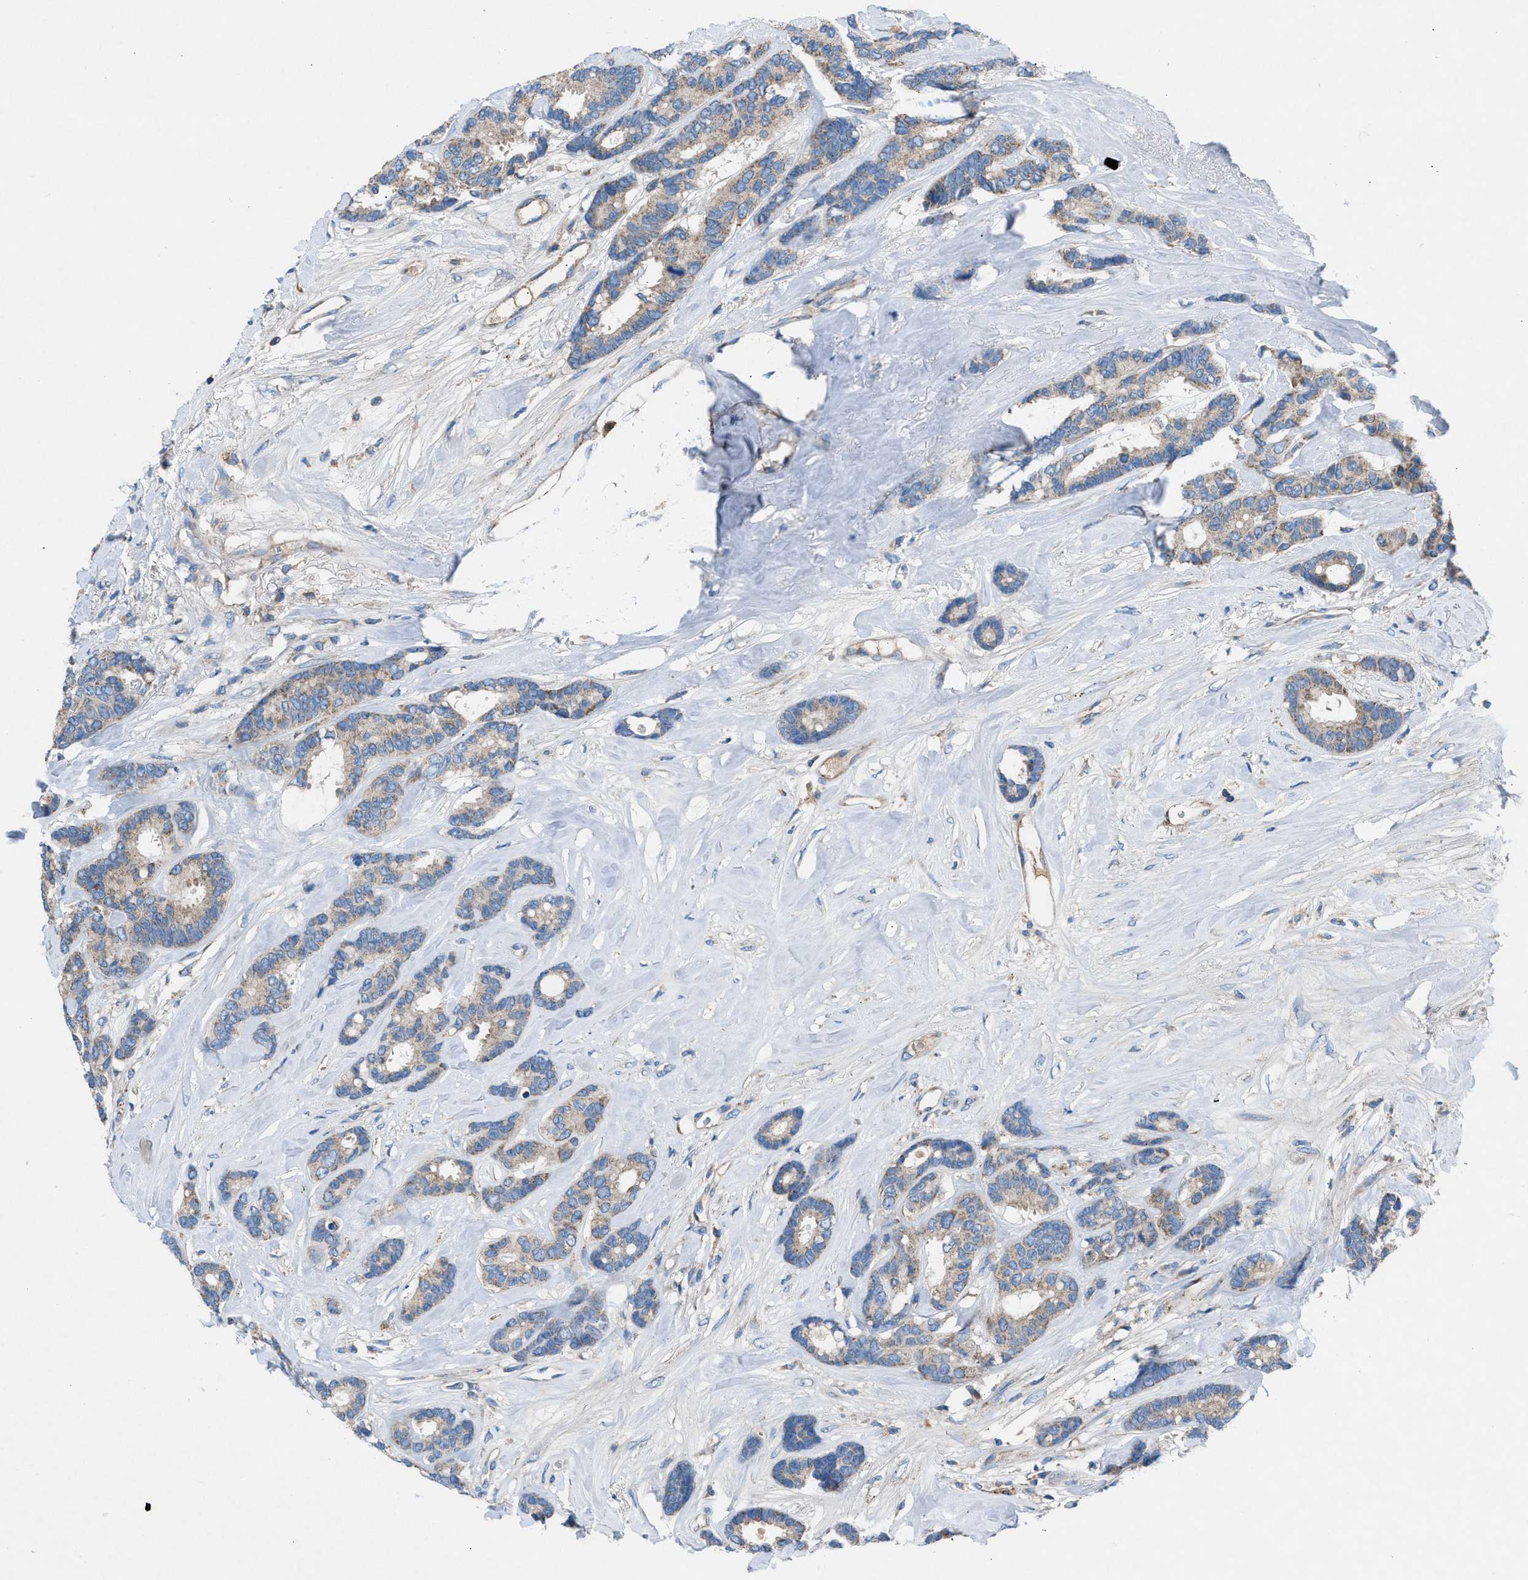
{"staining": {"intensity": "weak", "quantity": "25%-75%", "location": "cytoplasmic/membranous"}, "tissue": "breast cancer", "cell_type": "Tumor cells", "image_type": "cancer", "snomed": [{"axis": "morphology", "description": "Duct carcinoma"}, {"axis": "topography", "description": "Breast"}], "caption": "This micrograph exhibits invasive ductal carcinoma (breast) stained with IHC to label a protein in brown. The cytoplasmic/membranous of tumor cells show weak positivity for the protein. Nuclei are counter-stained blue.", "gene": "GRK6", "patient": {"sex": "female", "age": 87}}